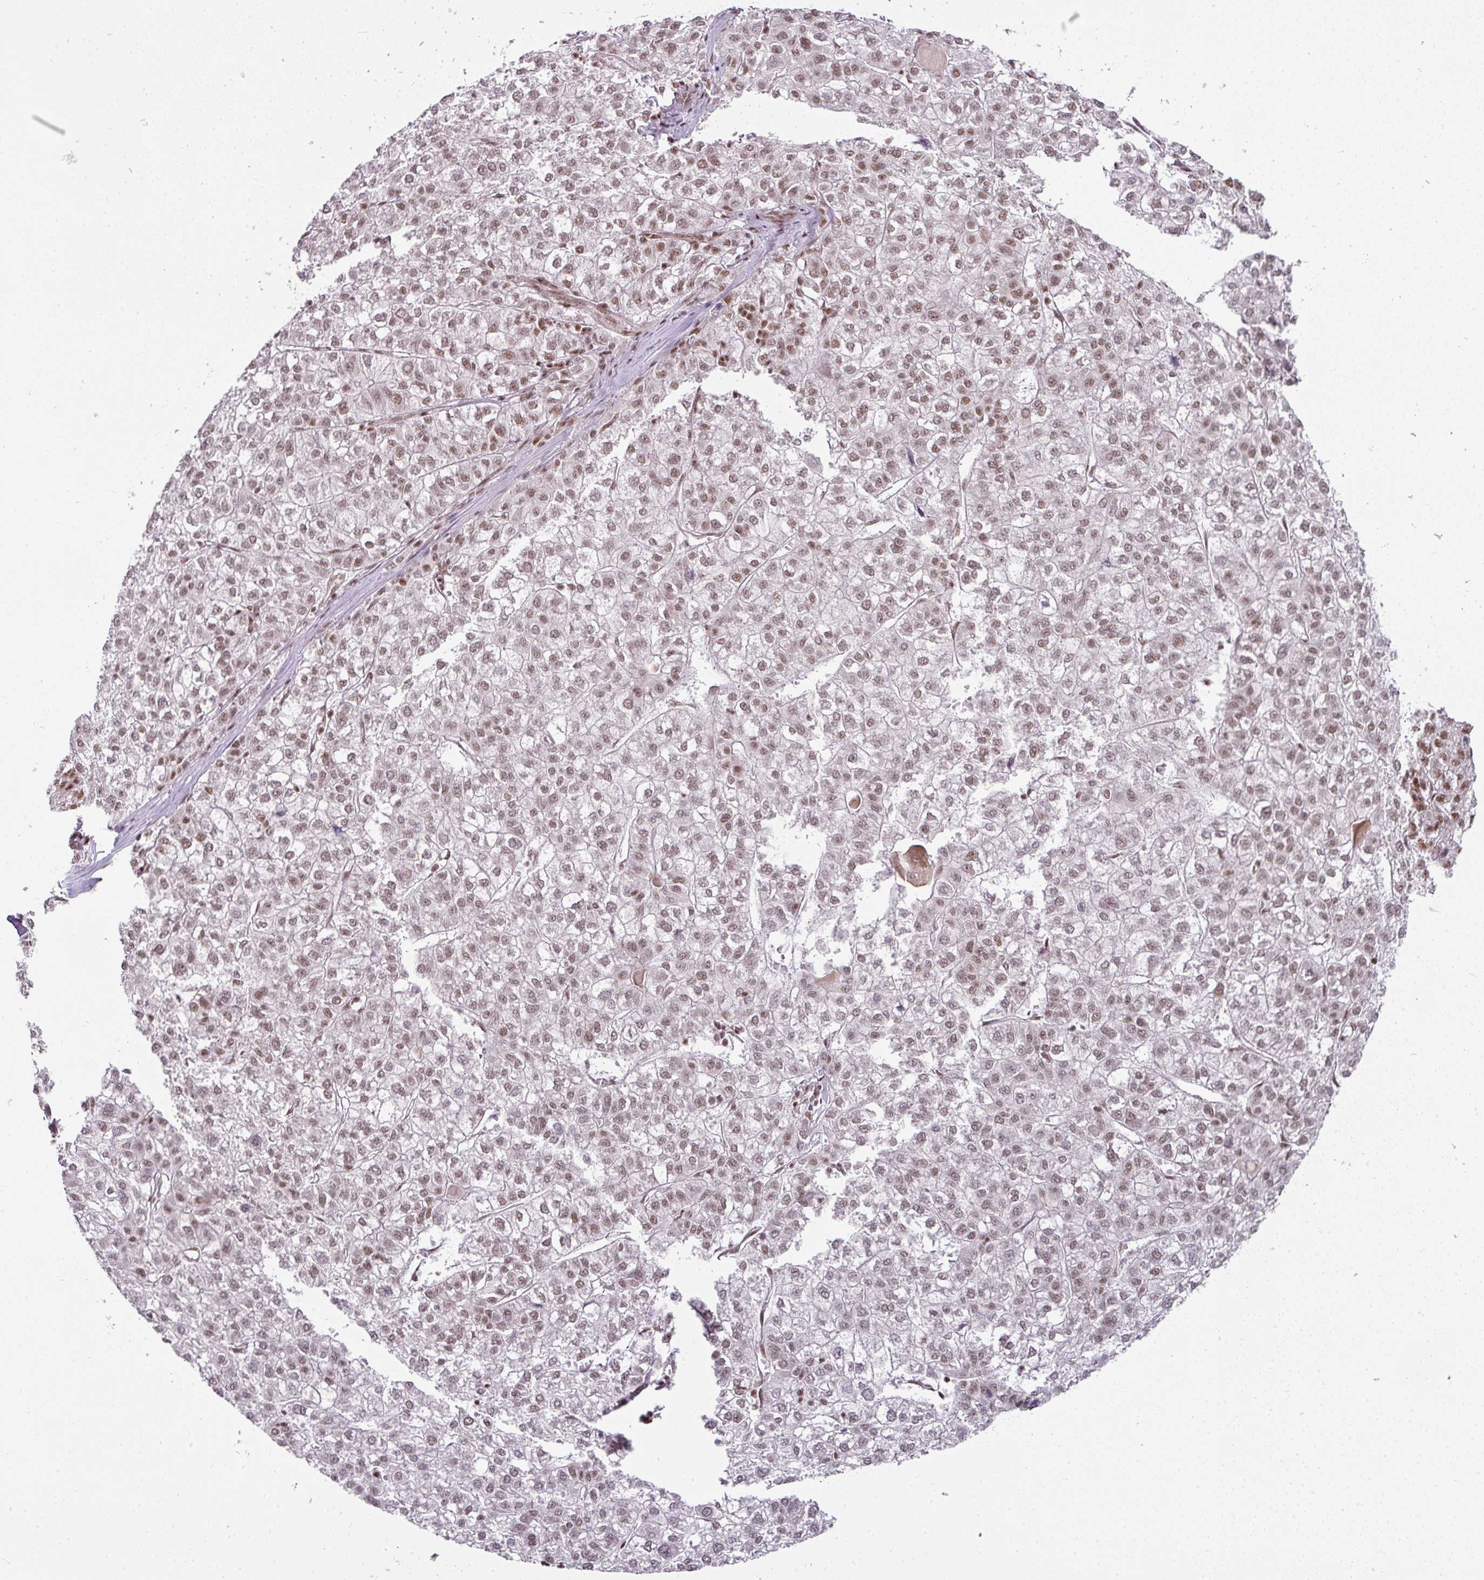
{"staining": {"intensity": "moderate", "quantity": ">75%", "location": "nuclear"}, "tissue": "liver cancer", "cell_type": "Tumor cells", "image_type": "cancer", "snomed": [{"axis": "morphology", "description": "Carcinoma, Hepatocellular, NOS"}, {"axis": "topography", "description": "Liver"}], "caption": "The immunohistochemical stain highlights moderate nuclear expression in tumor cells of hepatocellular carcinoma (liver) tissue.", "gene": "NFYA", "patient": {"sex": "female", "age": 43}}